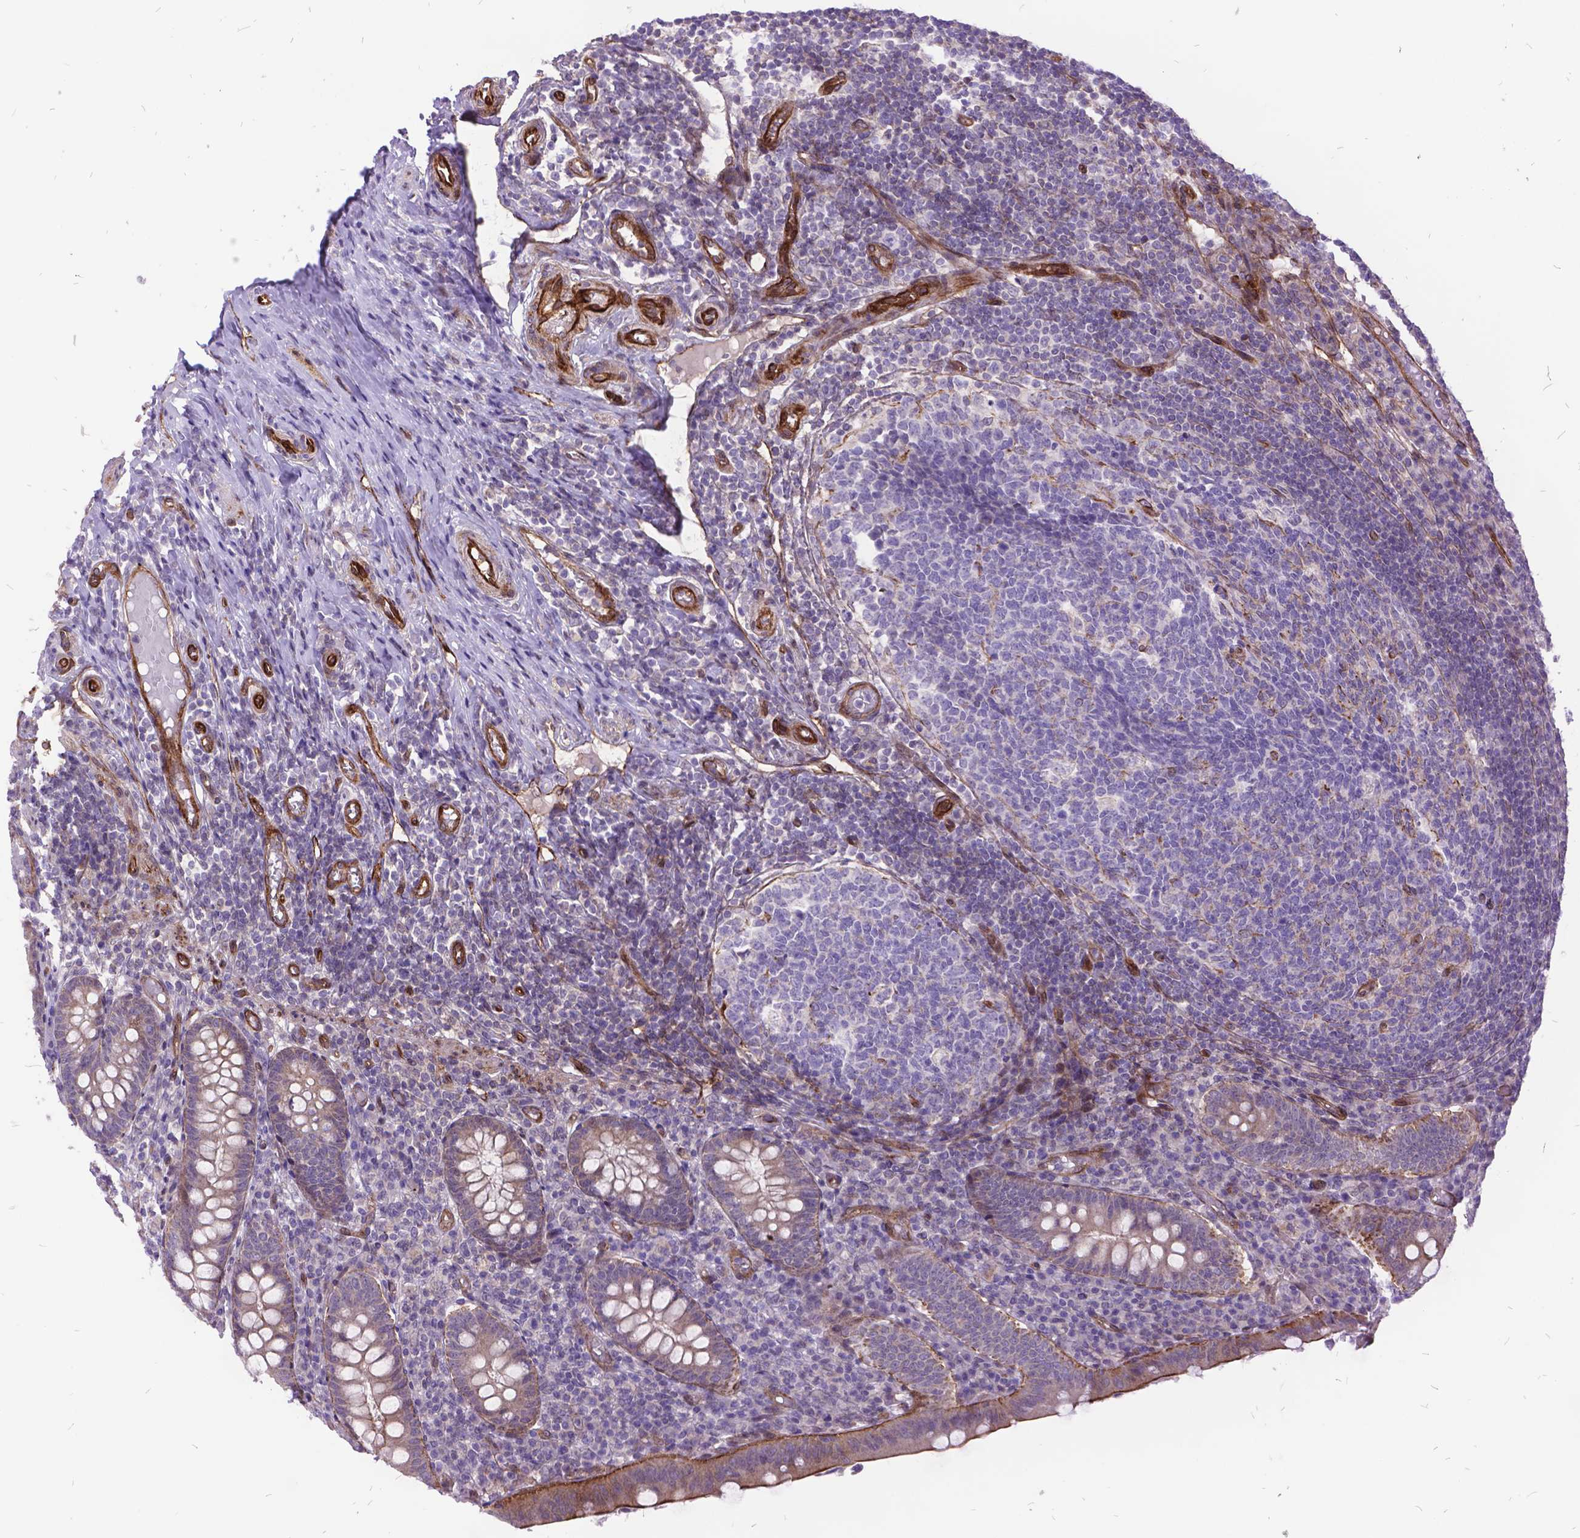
{"staining": {"intensity": "moderate", "quantity": "25%-75%", "location": "cytoplasmic/membranous"}, "tissue": "appendix", "cell_type": "Glandular cells", "image_type": "normal", "snomed": [{"axis": "morphology", "description": "Normal tissue, NOS"}, {"axis": "topography", "description": "Appendix"}], "caption": "Immunohistochemistry (IHC) (DAB) staining of unremarkable appendix demonstrates moderate cytoplasmic/membranous protein expression in about 25%-75% of glandular cells. (DAB IHC, brown staining for protein, blue staining for nuclei).", "gene": "GRB7", "patient": {"sex": "male", "age": 18}}